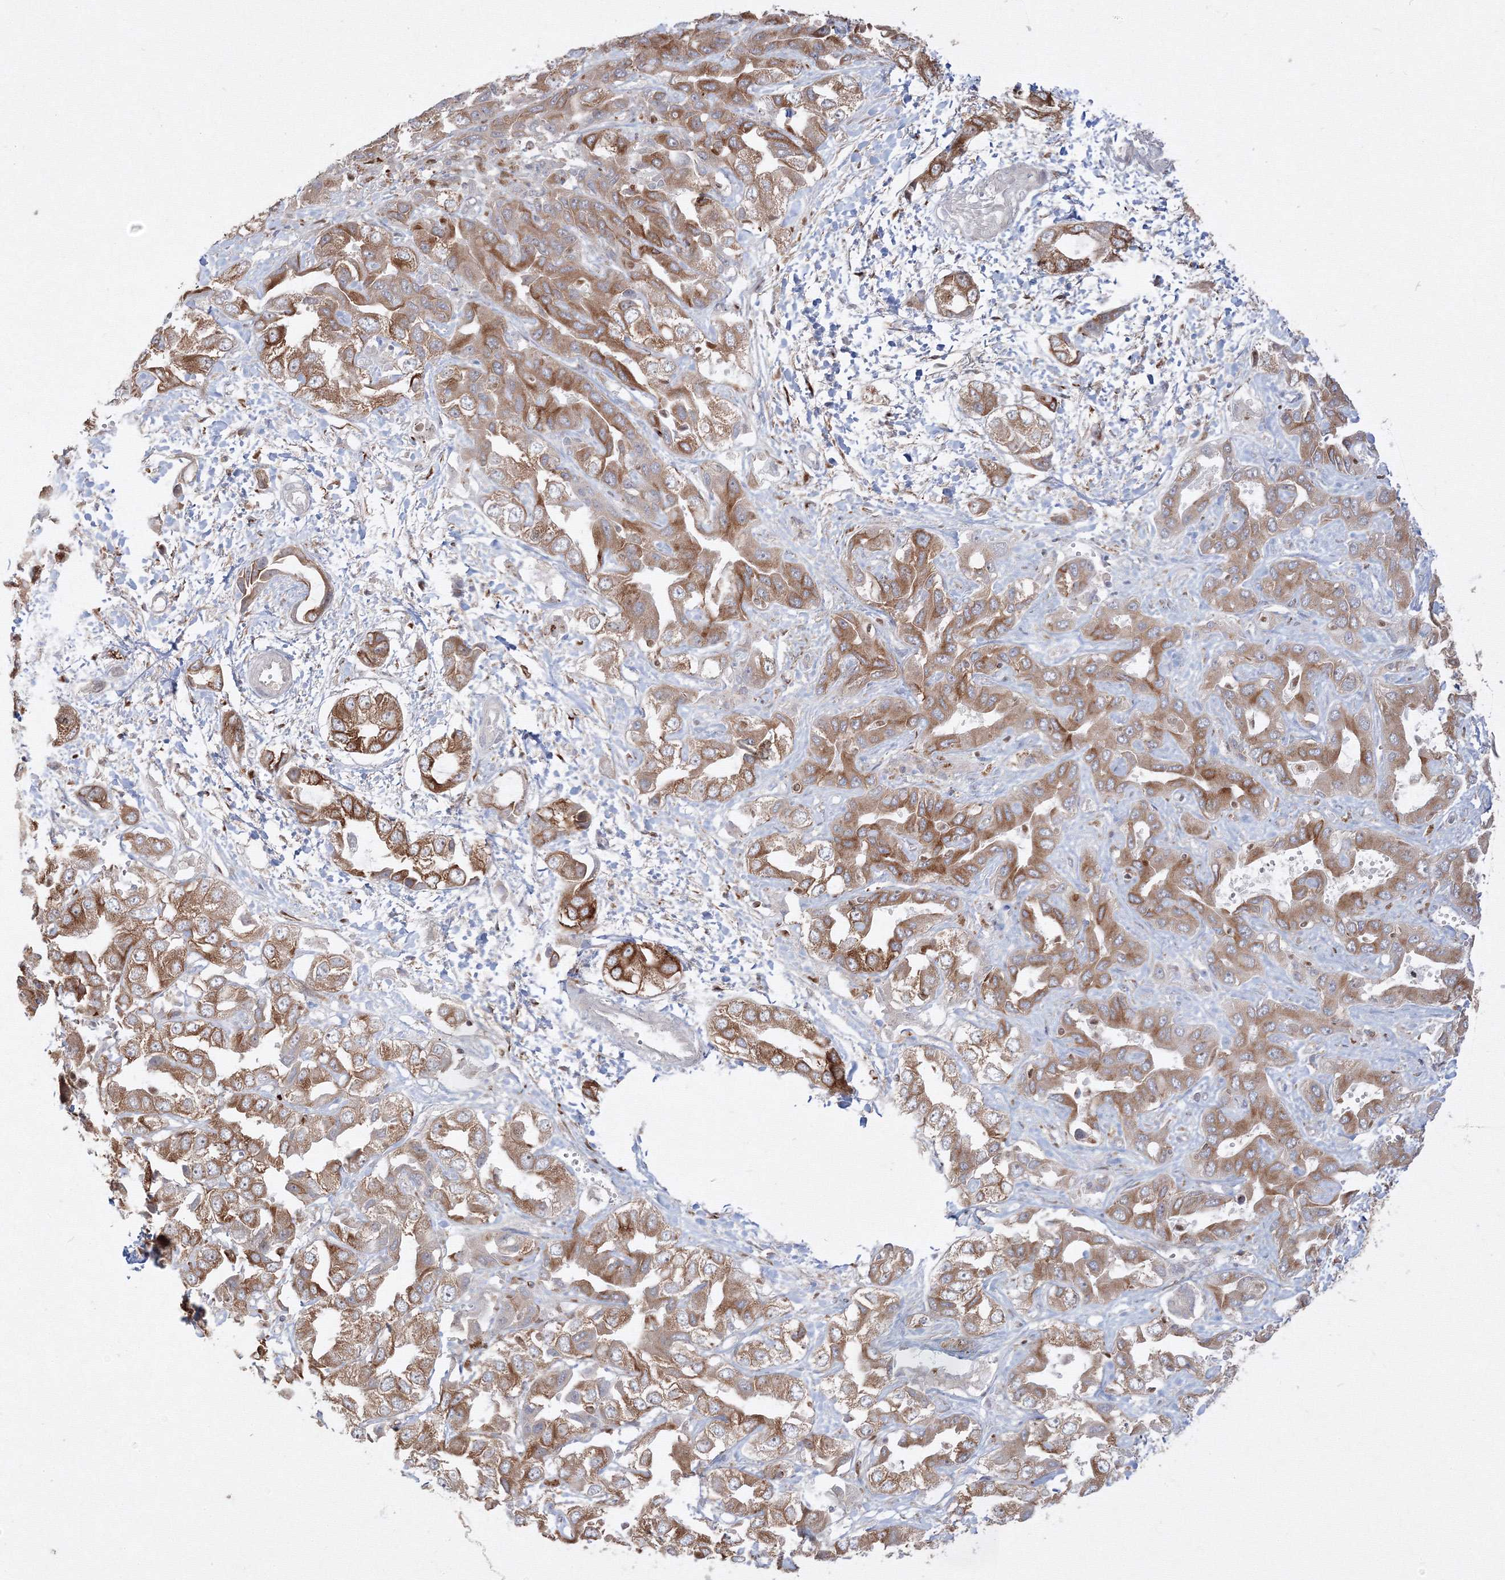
{"staining": {"intensity": "moderate", "quantity": ">75%", "location": "cytoplasmic/membranous"}, "tissue": "liver cancer", "cell_type": "Tumor cells", "image_type": "cancer", "snomed": [{"axis": "morphology", "description": "Cholangiocarcinoma"}, {"axis": "topography", "description": "Liver"}], "caption": "DAB immunohistochemical staining of human cholangiocarcinoma (liver) demonstrates moderate cytoplasmic/membranous protein expression in approximately >75% of tumor cells.", "gene": "TMEM50B", "patient": {"sex": "female", "age": 52}}